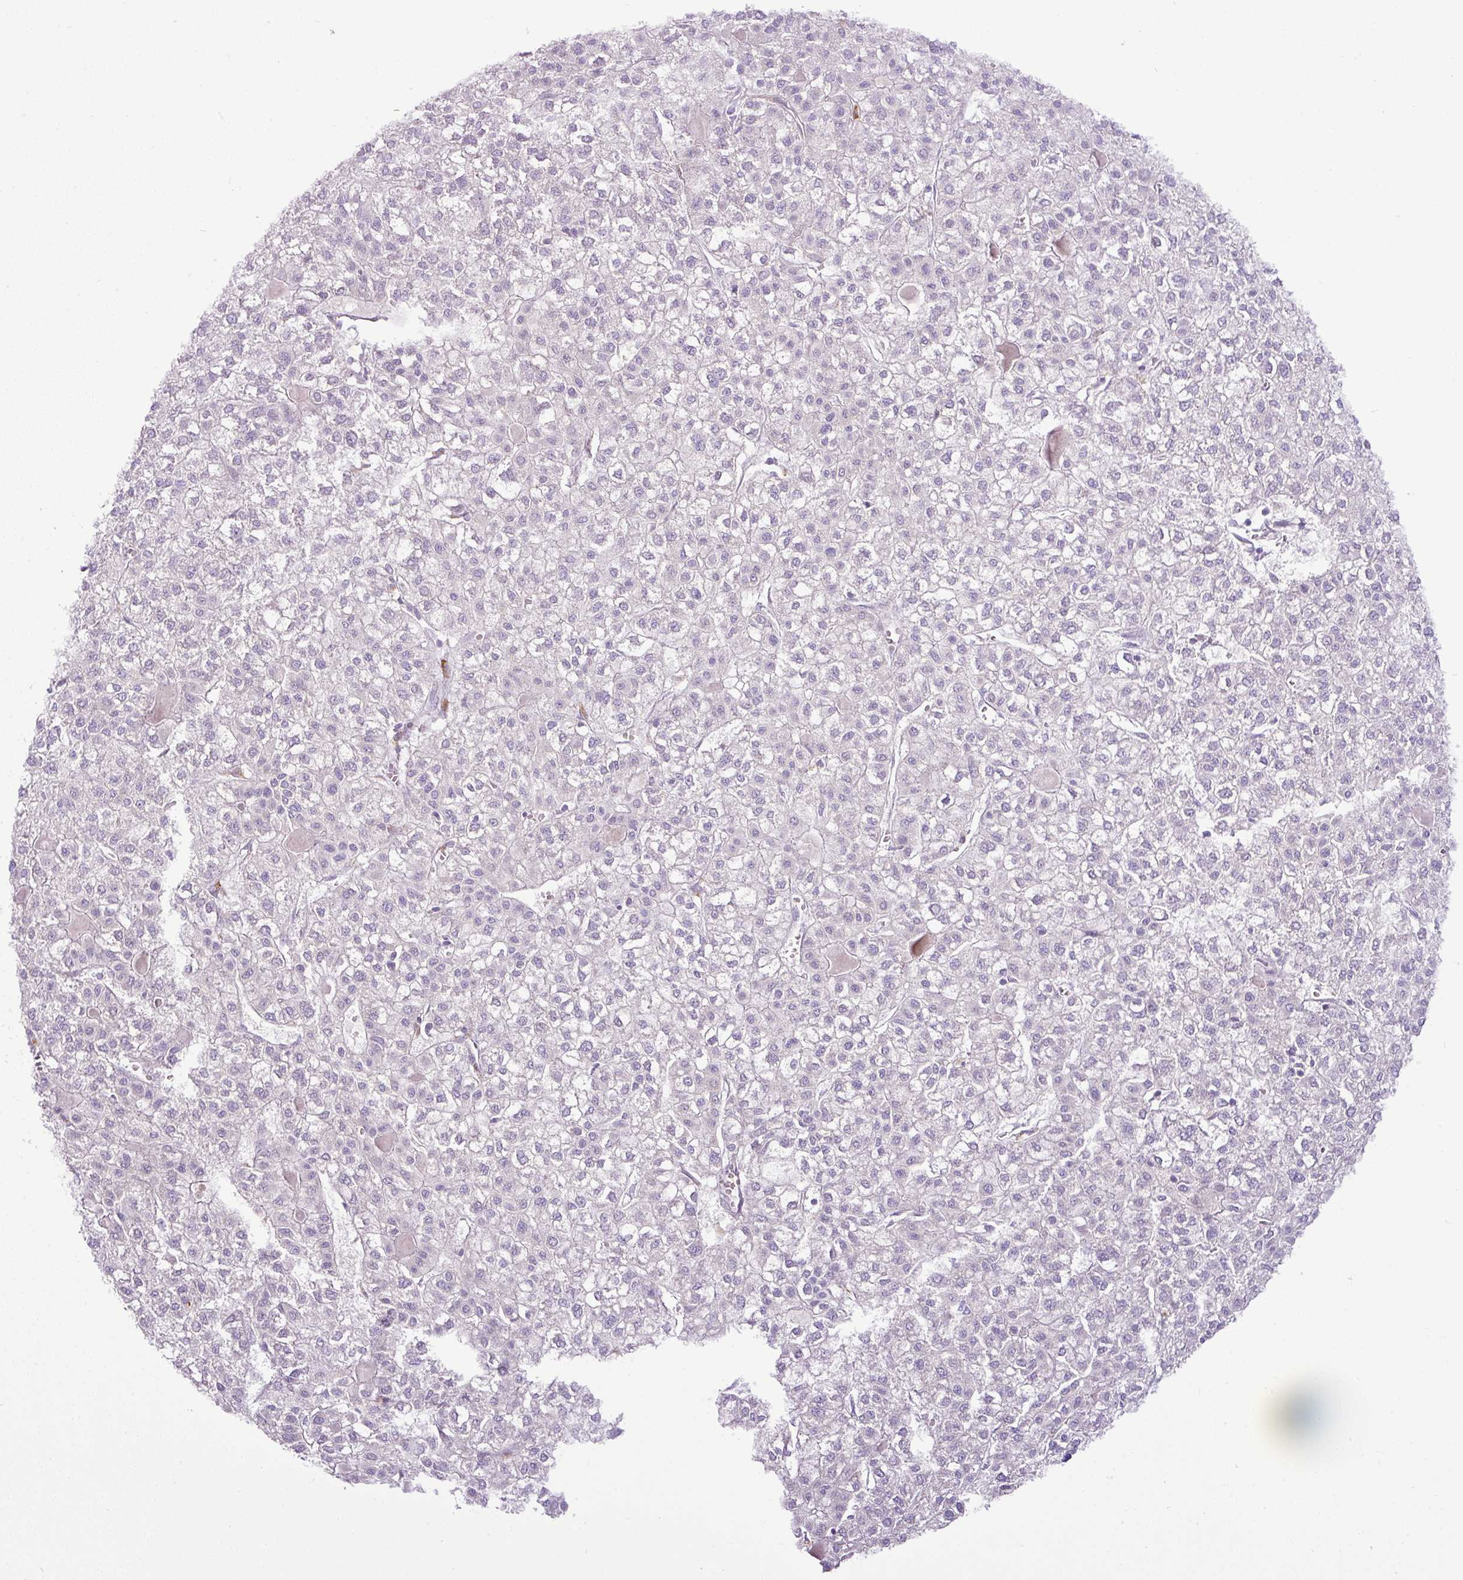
{"staining": {"intensity": "negative", "quantity": "none", "location": "none"}, "tissue": "liver cancer", "cell_type": "Tumor cells", "image_type": "cancer", "snomed": [{"axis": "morphology", "description": "Carcinoma, Hepatocellular, NOS"}, {"axis": "topography", "description": "Liver"}], "caption": "Liver cancer was stained to show a protein in brown. There is no significant positivity in tumor cells. Nuclei are stained in blue.", "gene": "ESR1", "patient": {"sex": "female", "age": 43}}